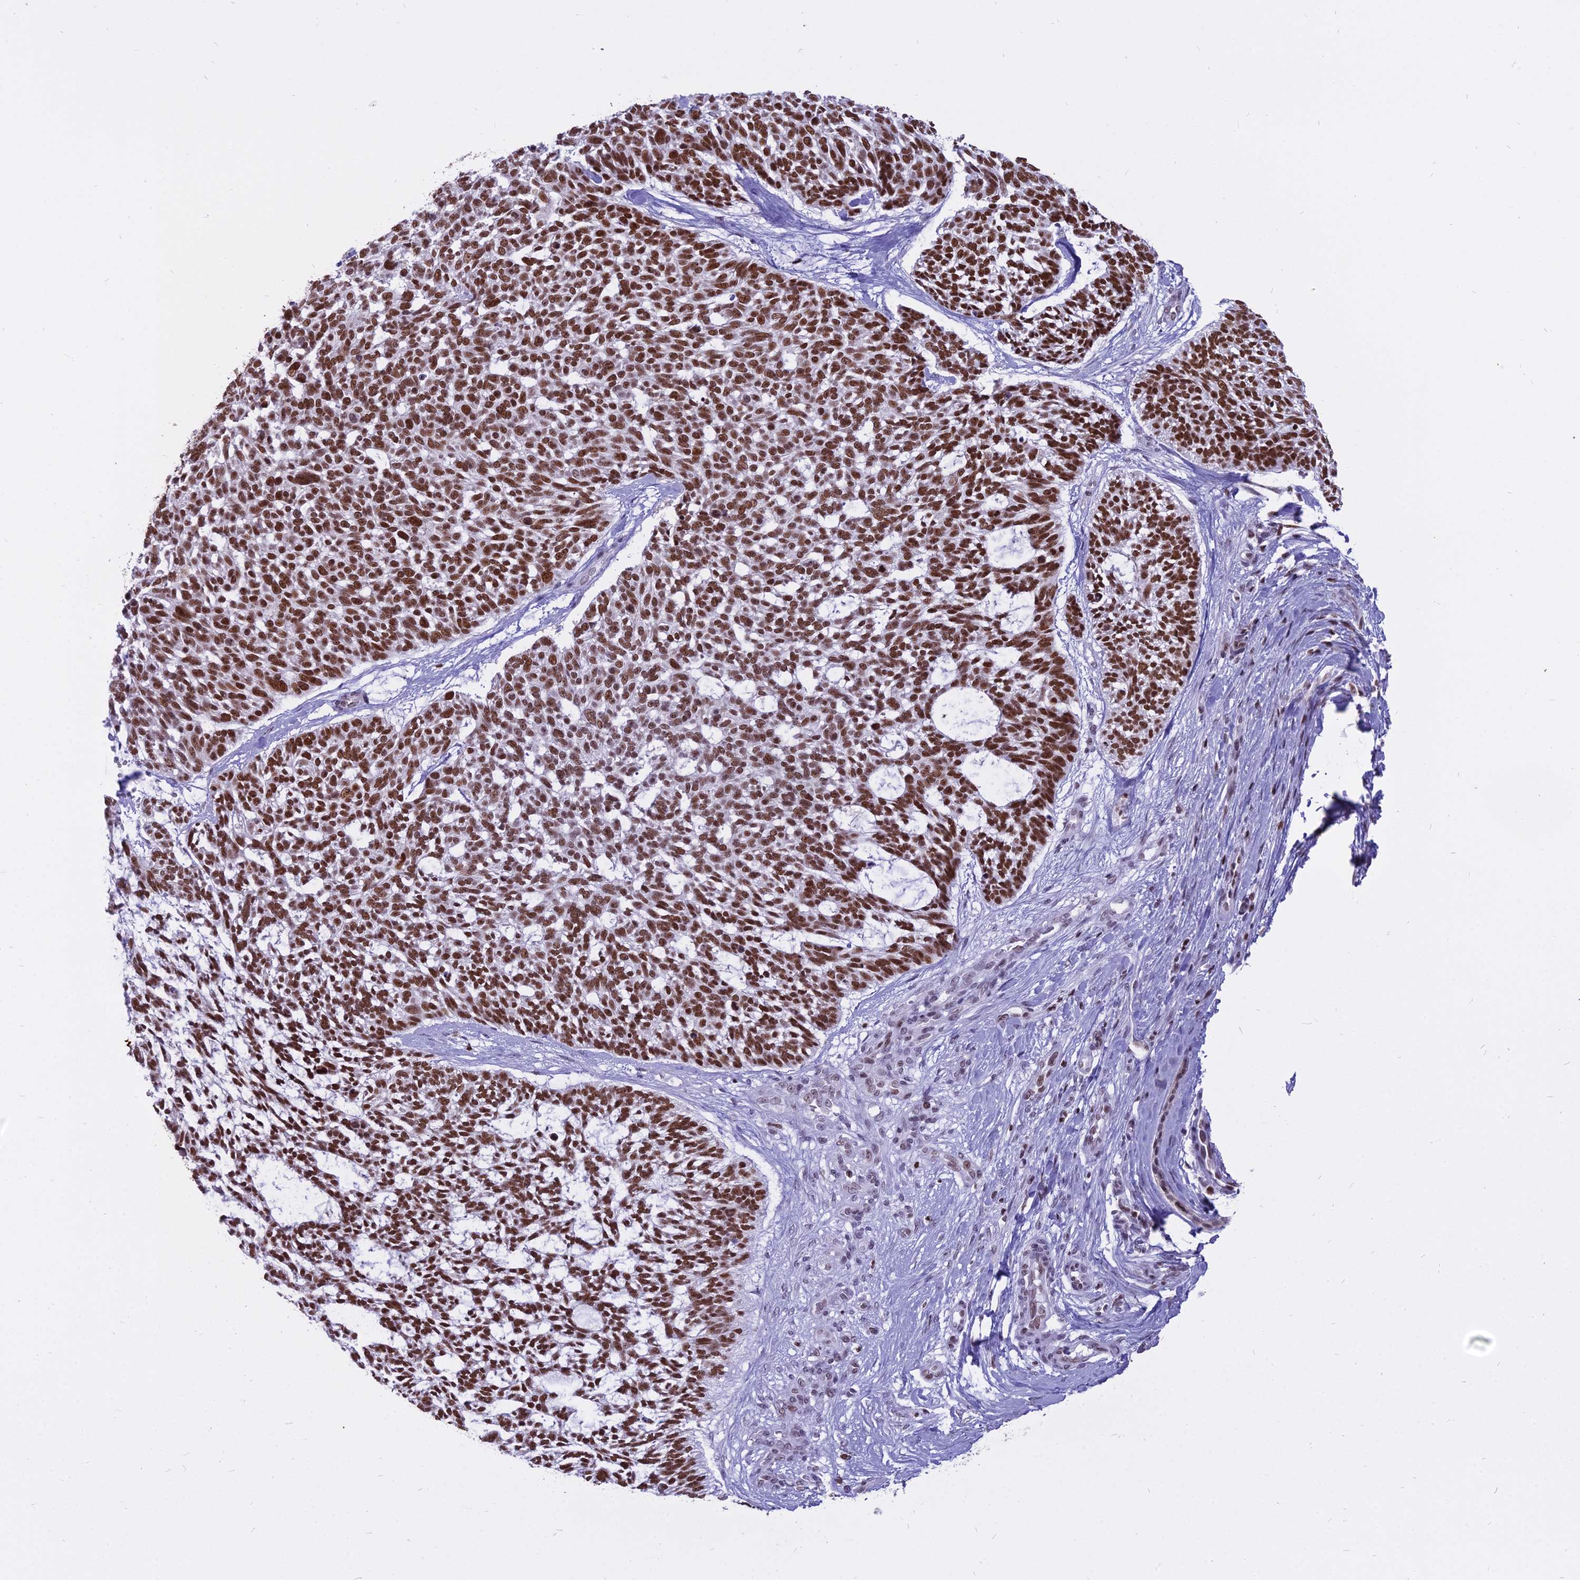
{"staining": {"intensity": "strong", "quantity": ">75%", "location": "nuclear"}, "tissue": "skin cancer", "cell_type": "Tumor cells", "image_type": "cancer", "snomed": [{"axis": "morphology", "description": "Basal cell carcinoma"}, {"axis": "topography", "description": "Skin"}], "caption": "Skin cancer (basal cell carcinoma) tissue shows strong nuclear staining in approximately >75% of tumor cells, visualized by immunohistochemistry.", "gene": "PARP1", "patient": {"sex": "male", "age": 88}}